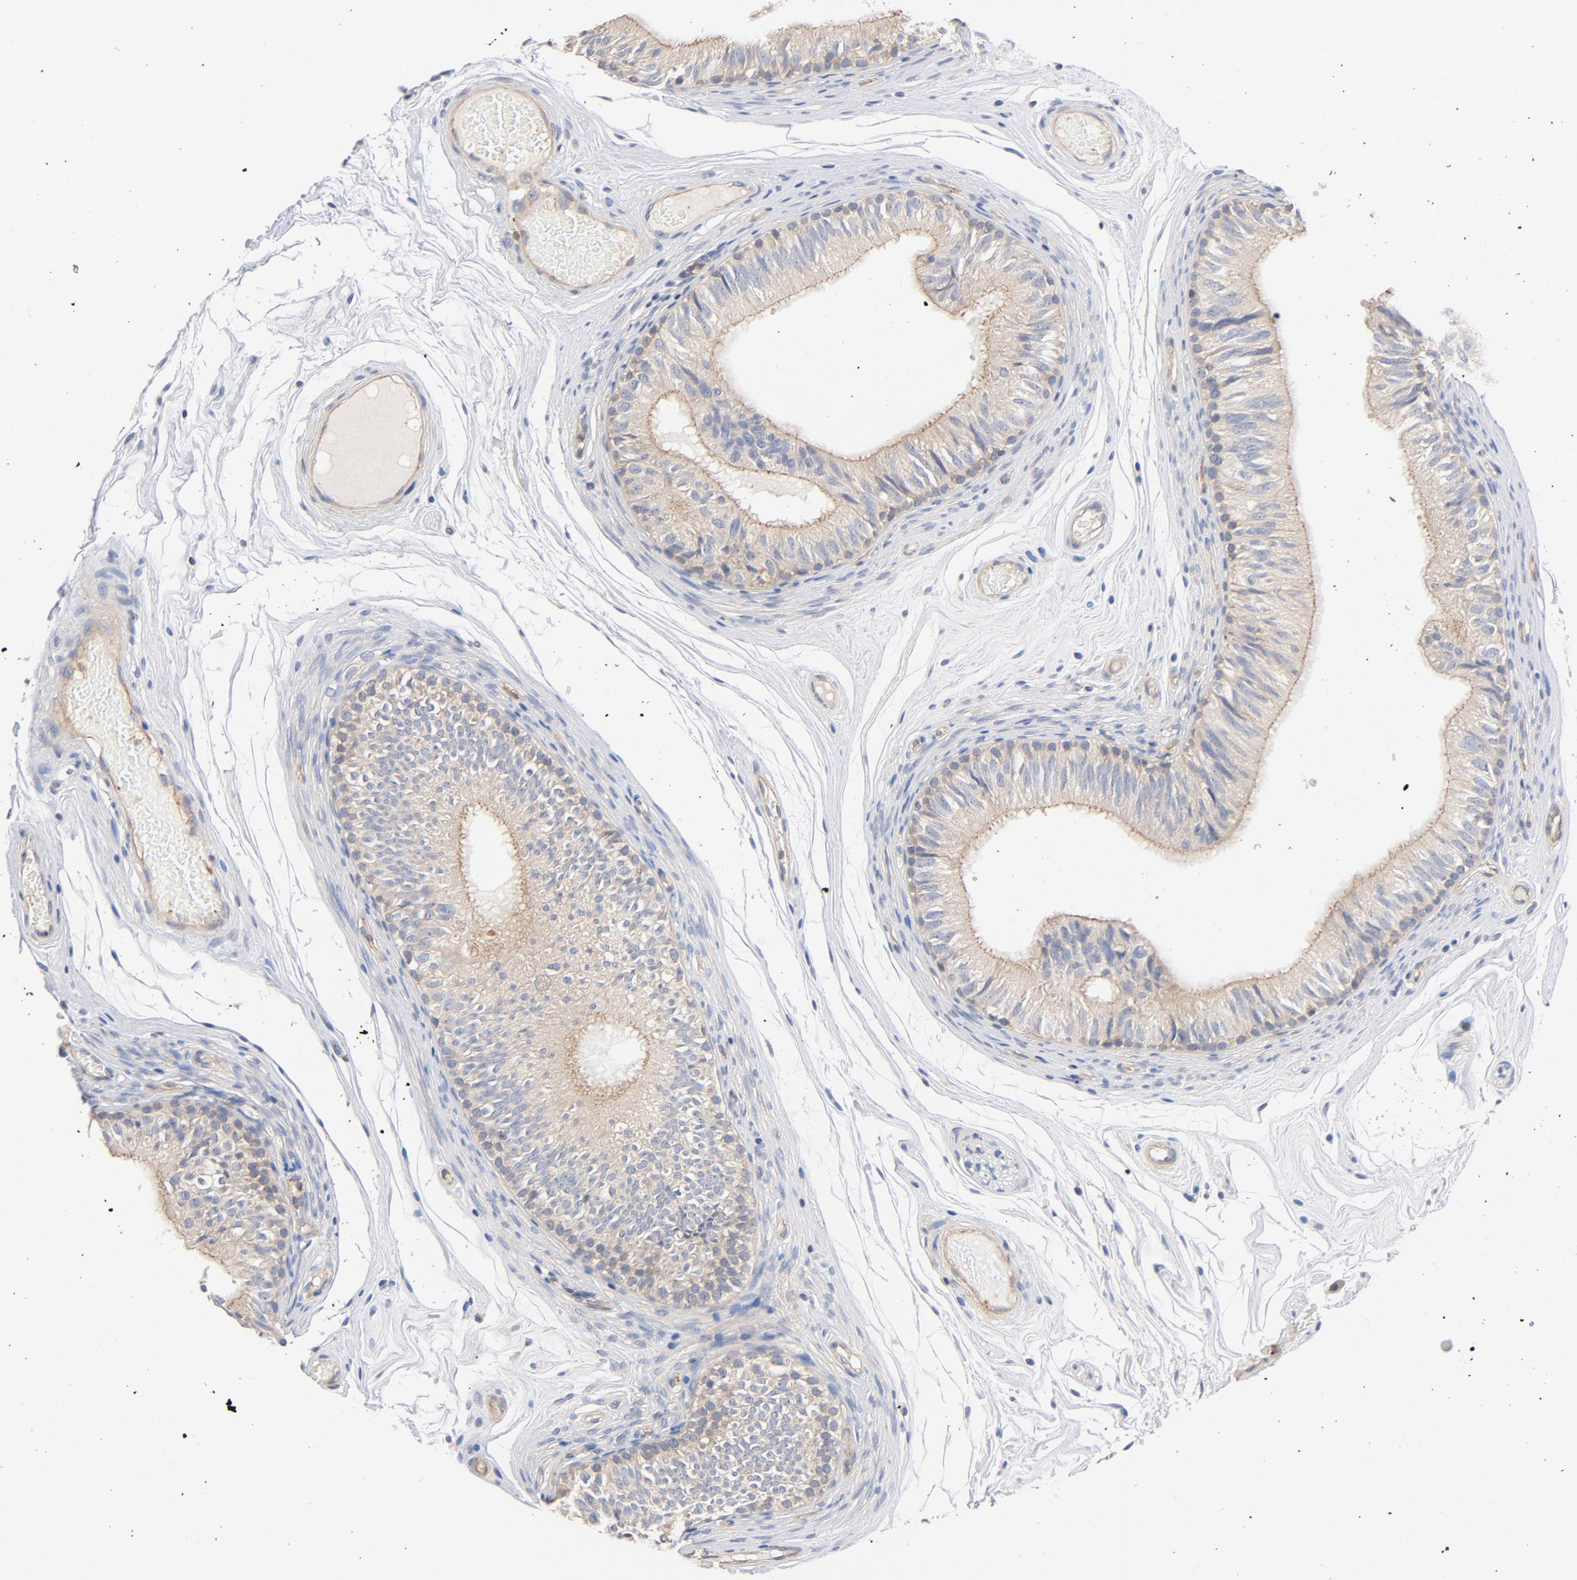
{"staining": {"intensity": "moderate", "quantity": "25%-75%", "location": "cytoplasmic/membranous"}, "tissue": "epididymis", "cell_type": "Glandular cells", "image_type": "normal", "snomed": [{"axis": "morphology", "description": "Normal tissue, NOS"}, {"axis": "topography", "description": "Testis"}, {"axis": "topography", "description": "Epididymis"}], "caption": "Epididymis stained with DAB (3,3'-diaminobenzidine) immunohistochemistry demonstrates medium levels of moderate cytoplasmic/membranous expression in about 25%-75% of glandular cells.", "gene": "STRN3", "patient": {"sex": "male", "age": 36}}